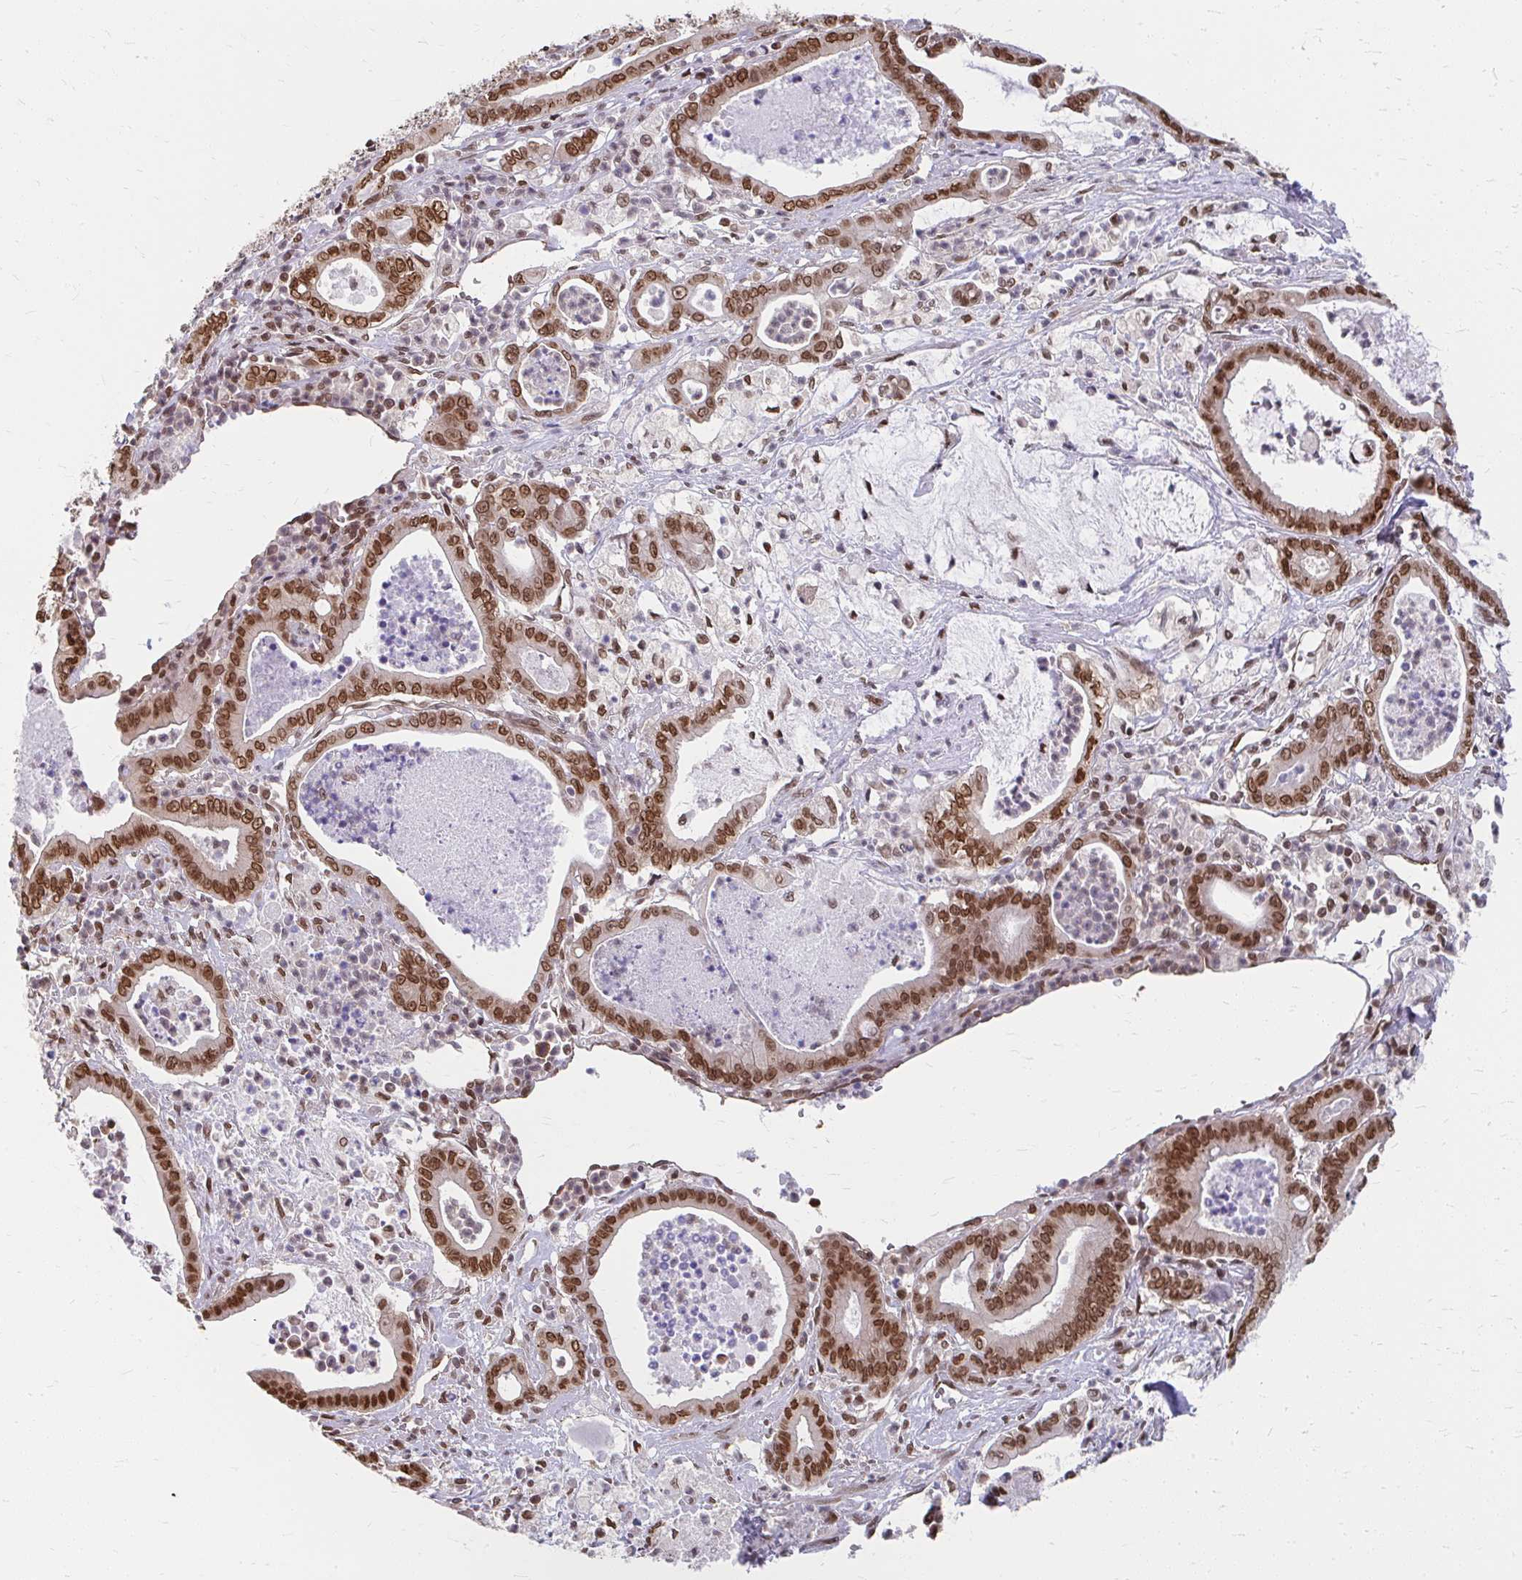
{"staining": {"intensity": "moderate", "quantity": ">75%", "location": "cytoplasmic/membranous,nuclear"}, "tissue": "pancreatic cancer", "cell_type": "Tumor cells", "image_type": "cancer", "snomed": [{"axis": "morphology", "description": "Adenocarcinoma, NOS"}, {"axis": "topography", "description": "Pancreas"}], "caption": "Protein expression analysis of adenocarcinoma (pancreatic) exhibits moderate cytoplasmic/membranous and nuclear expression in about >75% of tumor cells.", "gene": "XPO1", "patient": {"sex": "male", "age": 71}}